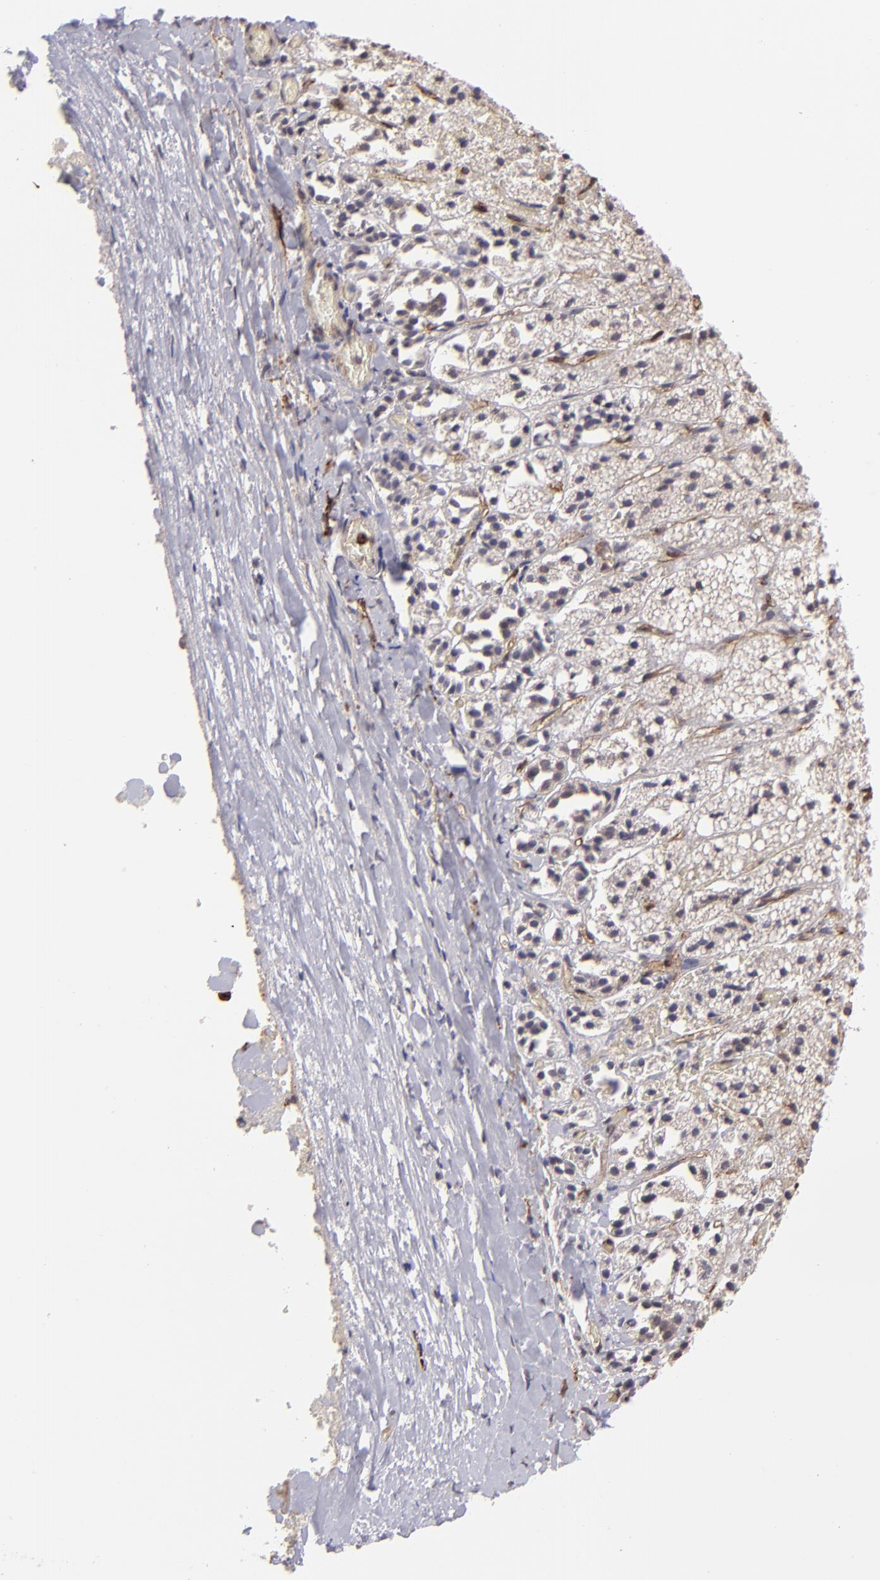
{"staining": {"intensity": "negative", "quantity": "none", "location": "none"}, "tissue": "adrenal gland", "cell_type": "Glandular cells", "image_type": "normal", "snomed": [{"axis": "morphology", "description": "Normal tissue, NOS"}, {"axis": "topography", "description": "Adrenal gland"}], "caption": "Immunohistochemistry (IHC) histopathology image of benign adrenal gland: adrenal gland stained with DAB displays no significant protein expression in glandular cells.", "gene": "DYSF", "patient": {"sex": "female", "age": 44}}